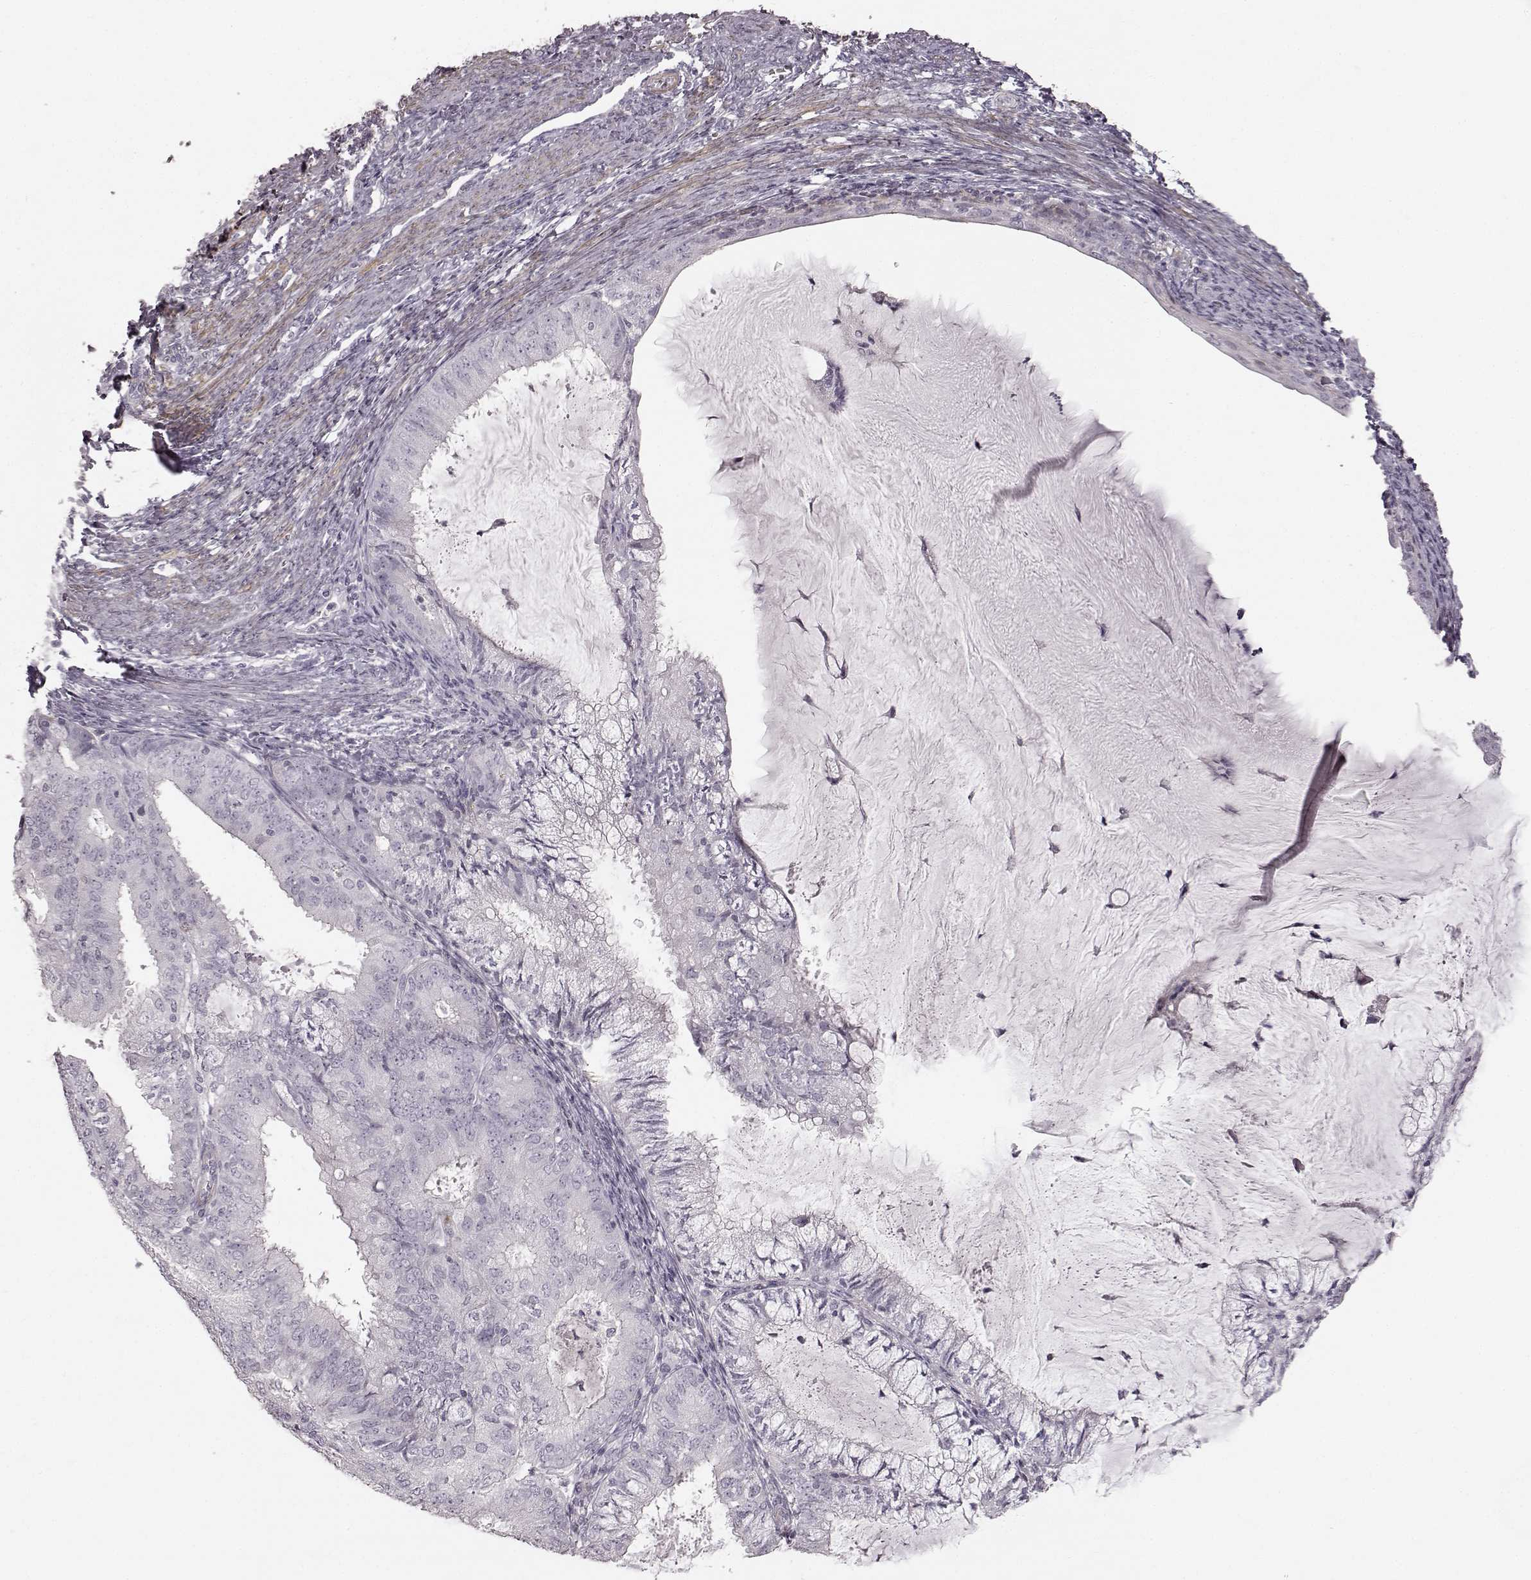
{"staining": {"intensity": "negative", "quantity": "none", "location": "none"}, "tissue": "endometrial cancer", "cell_type": "Tumor cells", "image_type": "cancer", "snomed": [{"axis": "morphology", "description": "Adenocarcinoma, NOS"}, {"axis": "topography", "description": "Endometrium"}], "caption": "Protein analysis of endometrial adenocarcinoma demonstrates no significant staining in tumor cells.", "gene": "PRLHR", "patient": {"sex": "female", "age": 57}}